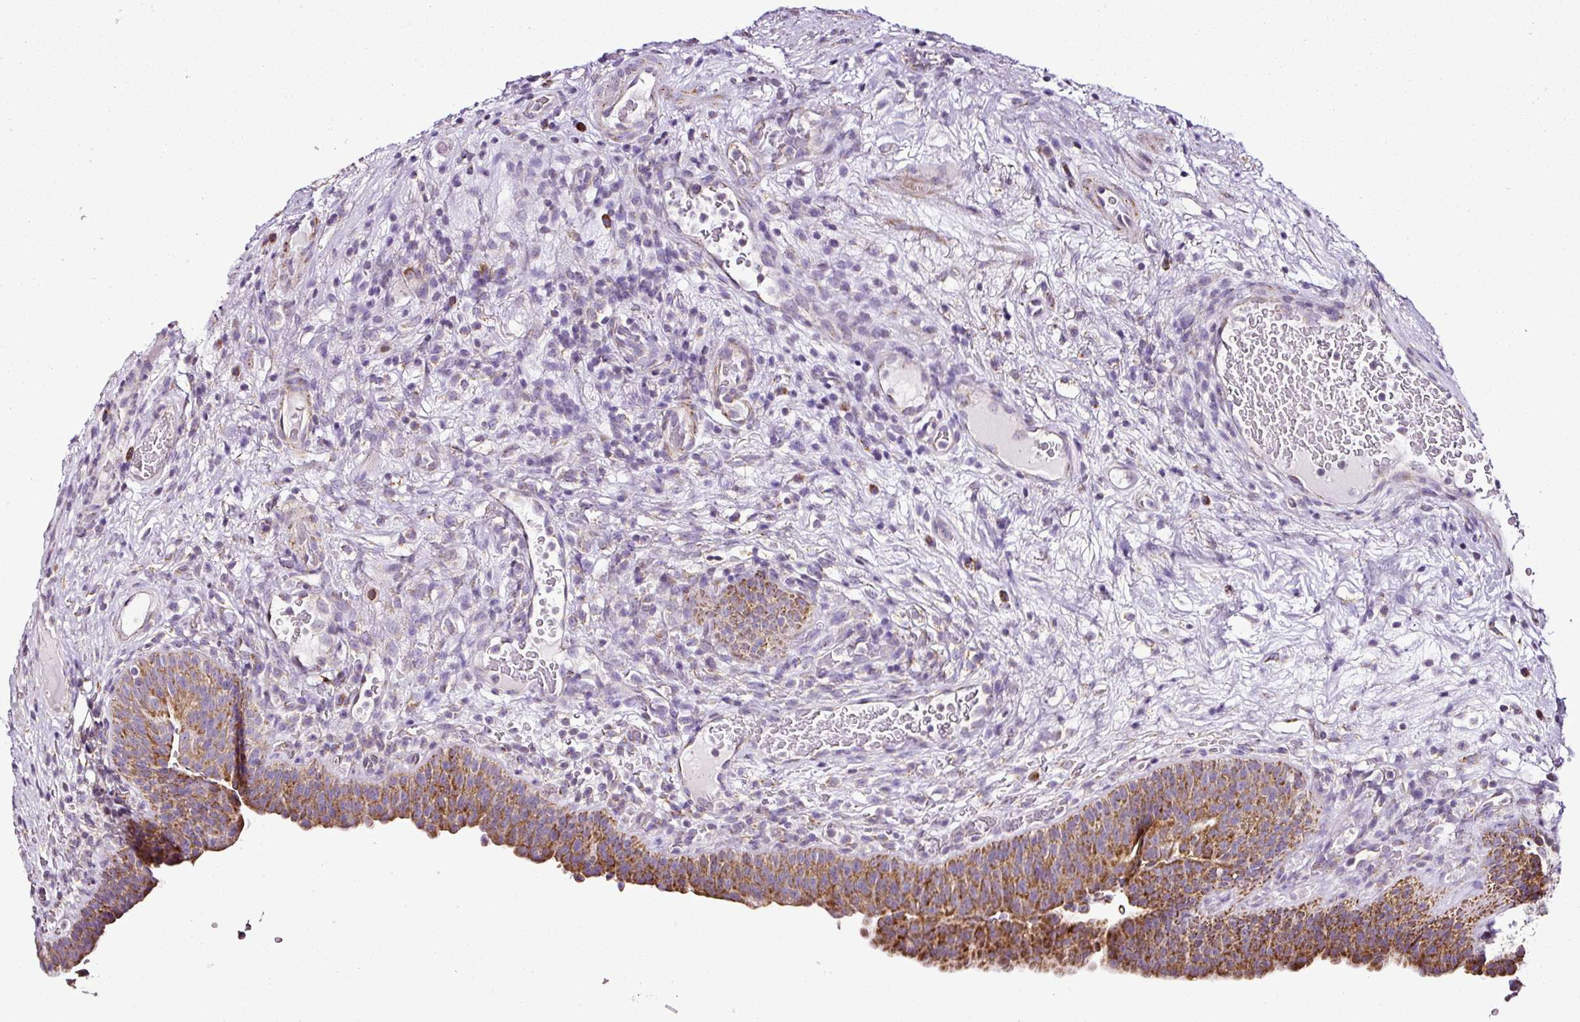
{"staining": {"intensity": "strong", "quantity": ">75%", "location": "cytoplasmic/membranous"}, "tissue": "urinary bladder", "cell_type": "Urothelial cells", "image_type": "normal", "snomed": [{"axis": "morphology", "description": "Normal tissue, NOS"}, {"axis": "topography", "description": "Urinary bladder"}], "caption": "Human urinary bladder stained with a brown dye shows strong cytoplasmic/membranous positive staining in about >75% of urothelial cells.", "gene": "DPAGT1", "patient": {"sex": "male", "age": 71}}